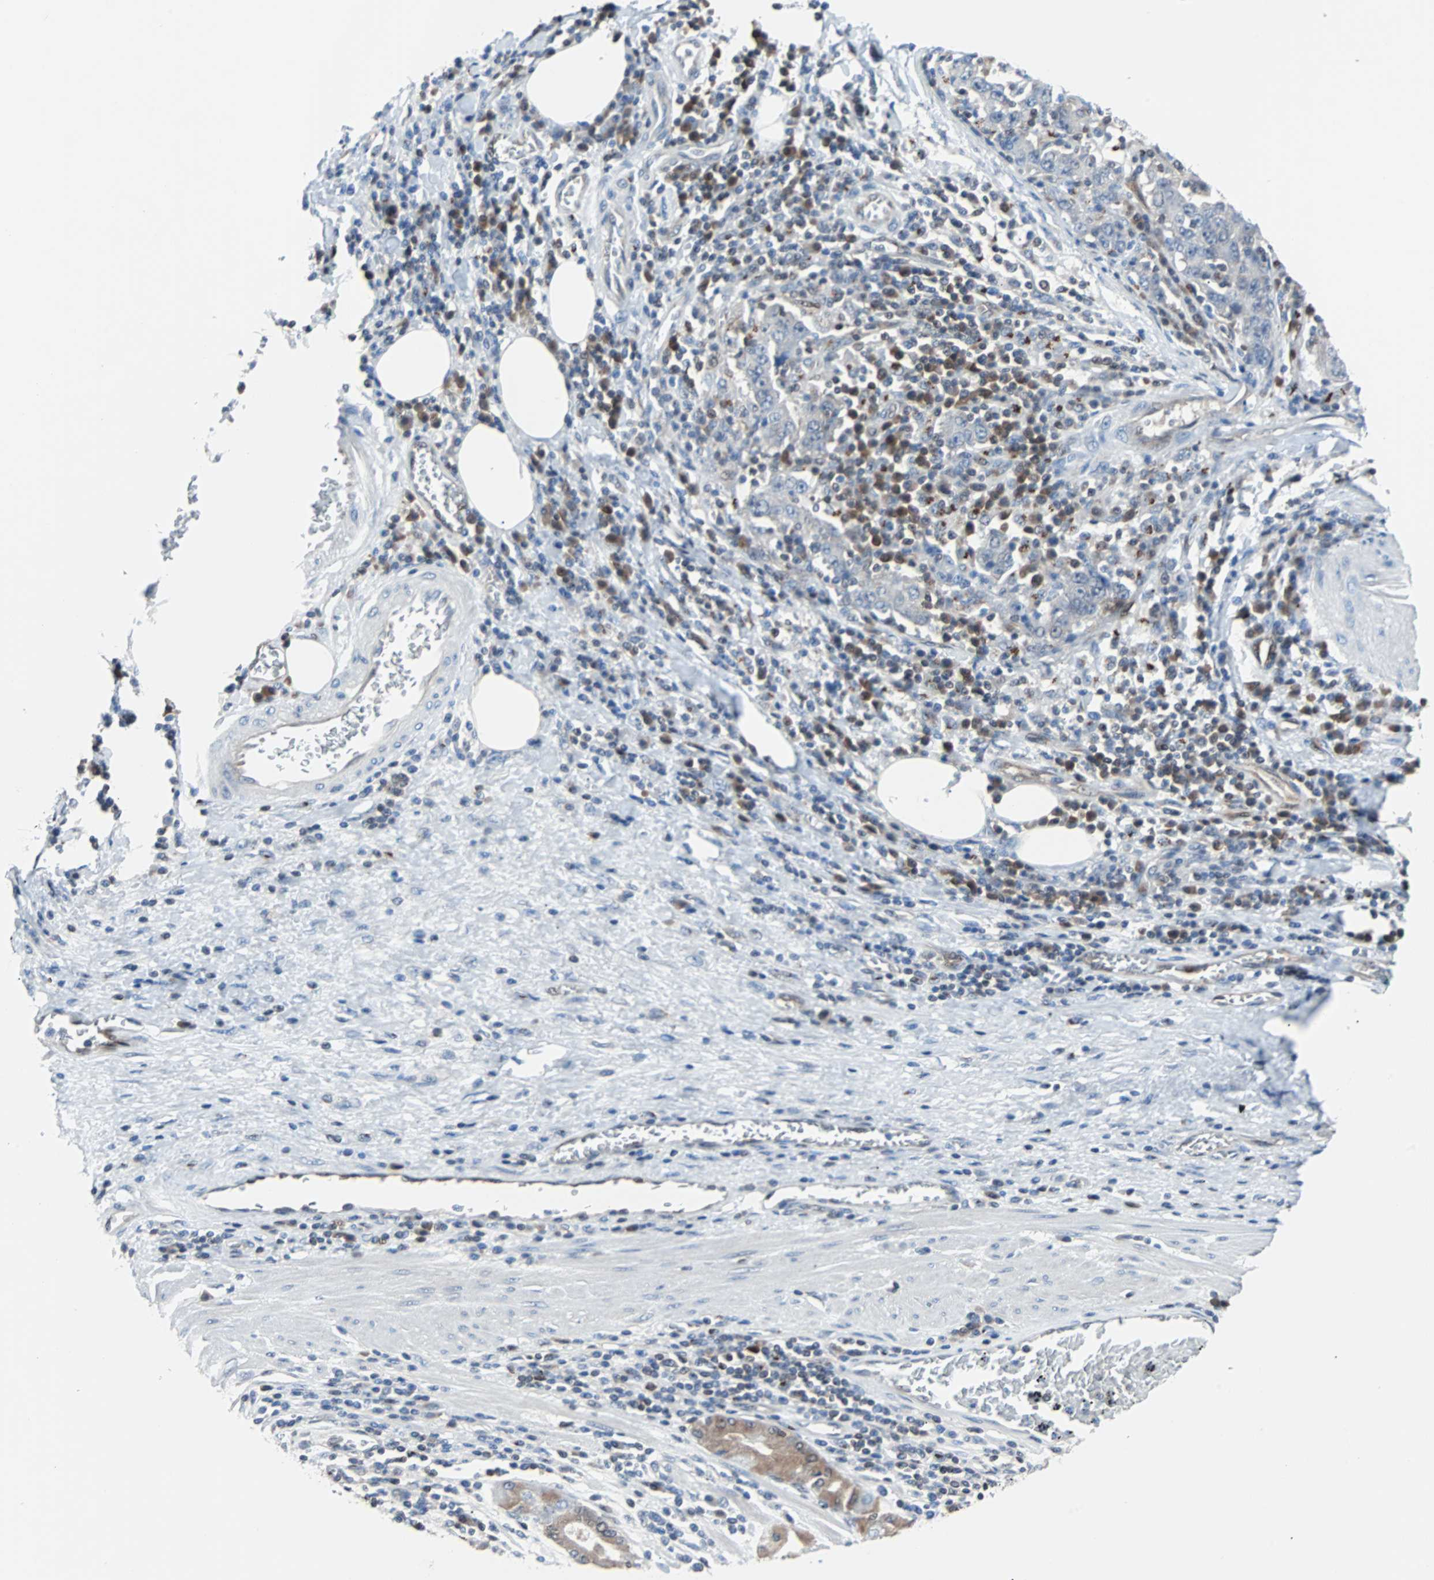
{"staining": {"intensity": "negative", "quantity": "none", "location": "none"}, "tissue": "stomach cancer", "cell_type": "Tumor cells", "image_type": "cancer", "snomed": [{"axis": "morphology", "description": "Normal tissue, NOS"}, {"axis": "morphology", "description": "Adenocarcinoma, NOS"}, {"axis": "topography", "description": "Stomach, upper"}, {"axis": "topography", "description": "Stomach"}], "caption": "Tumor cells are negative for brown protein staining in stomach cancer.", "gene": "MAP2K6", "patient": {"sex": "male", "age": 59}}